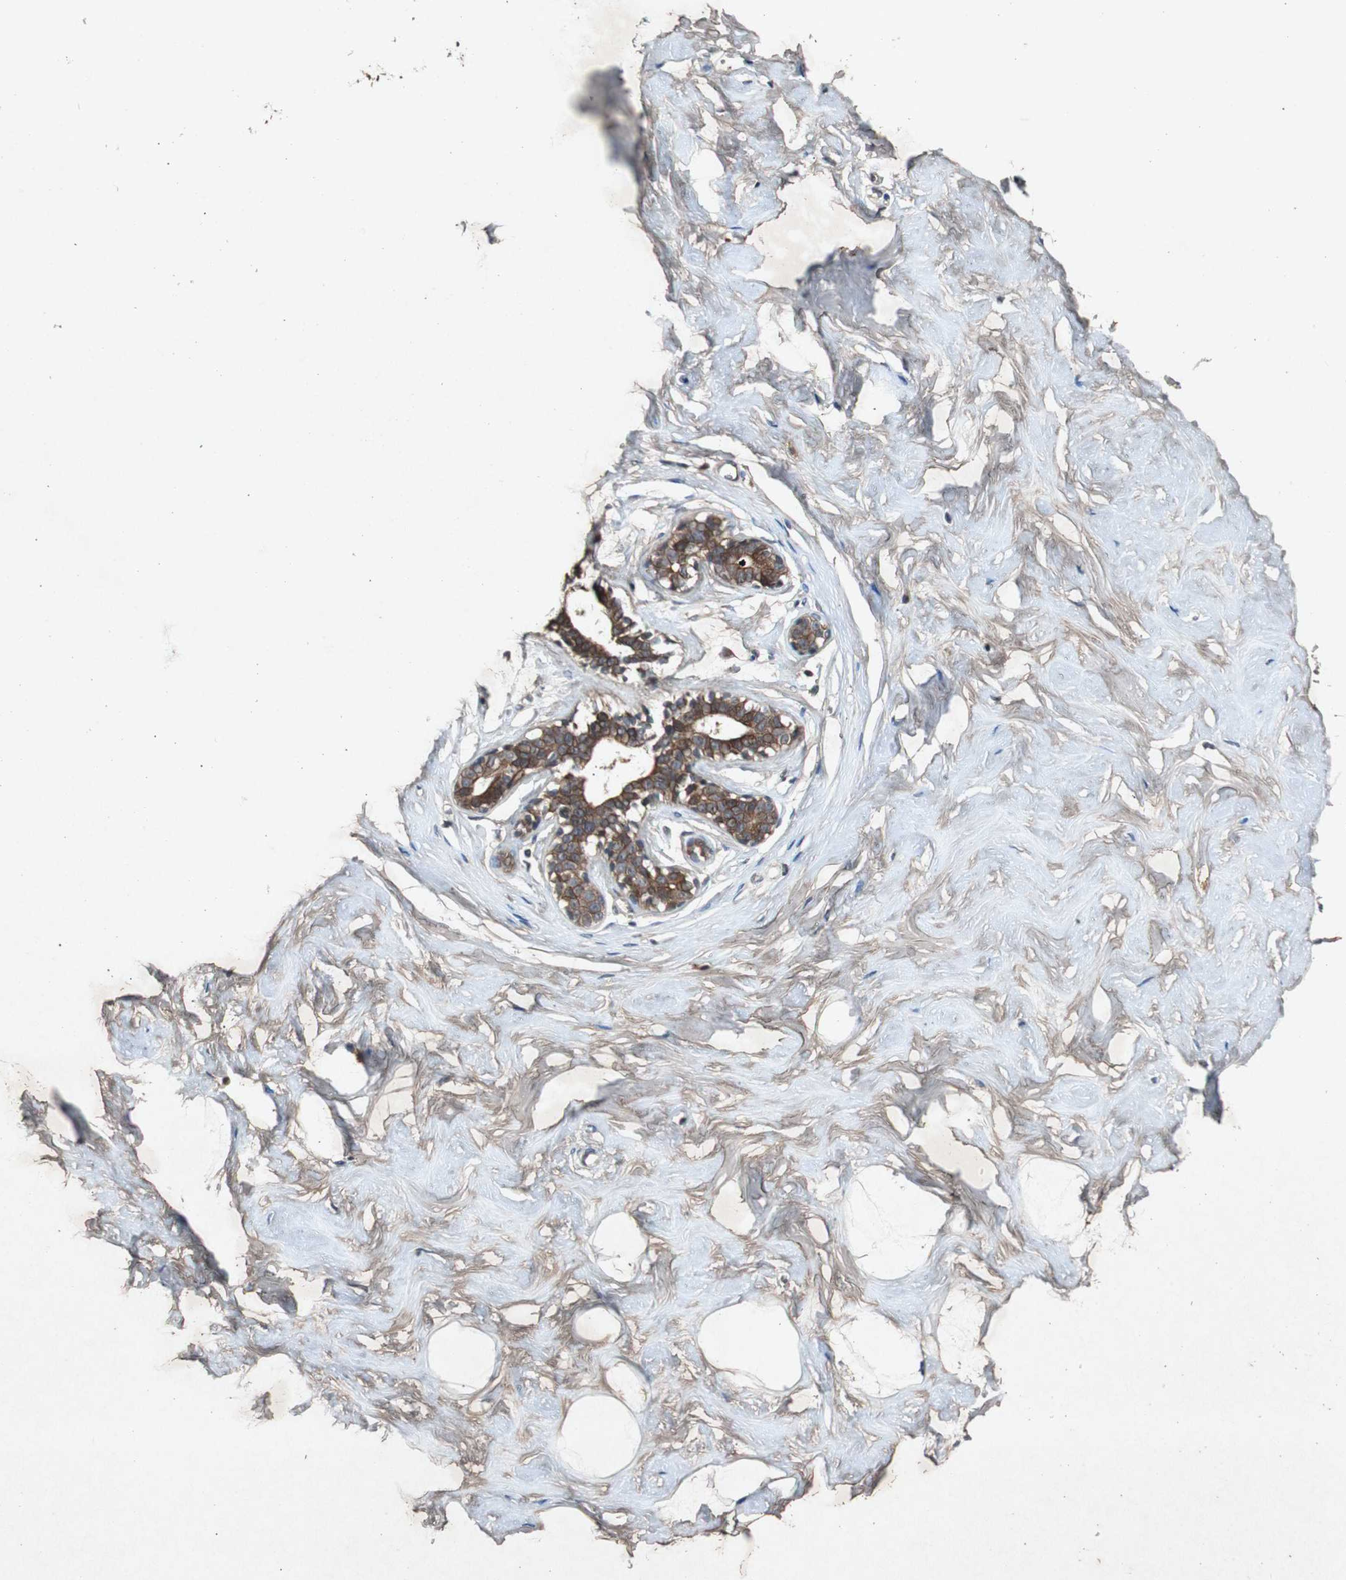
{"staining": {"intensity": "weak", "quantity": "25%-75%", "location": "cytoplasmic/membranous"}, "tissue": "breast", "cell_type": "Adipocytes", "image_type": "normal", "snomed": [{"axis": "morphology", "description": "Normal tissue, NOS"}, {"axis": "topography", "description": "Breast"}], "caption": "Immunohistochemistry (IHC) image of unremarkable breast: breast stained using IHC exhibits low levels of weak protein expression localized specifically in the cytoplasmic/membranous of adipocytes, appearing as a cytoplasmic/membranous brown color.", "gene": "SLIT2", "patient": {"sex": "female", "age": 23}}